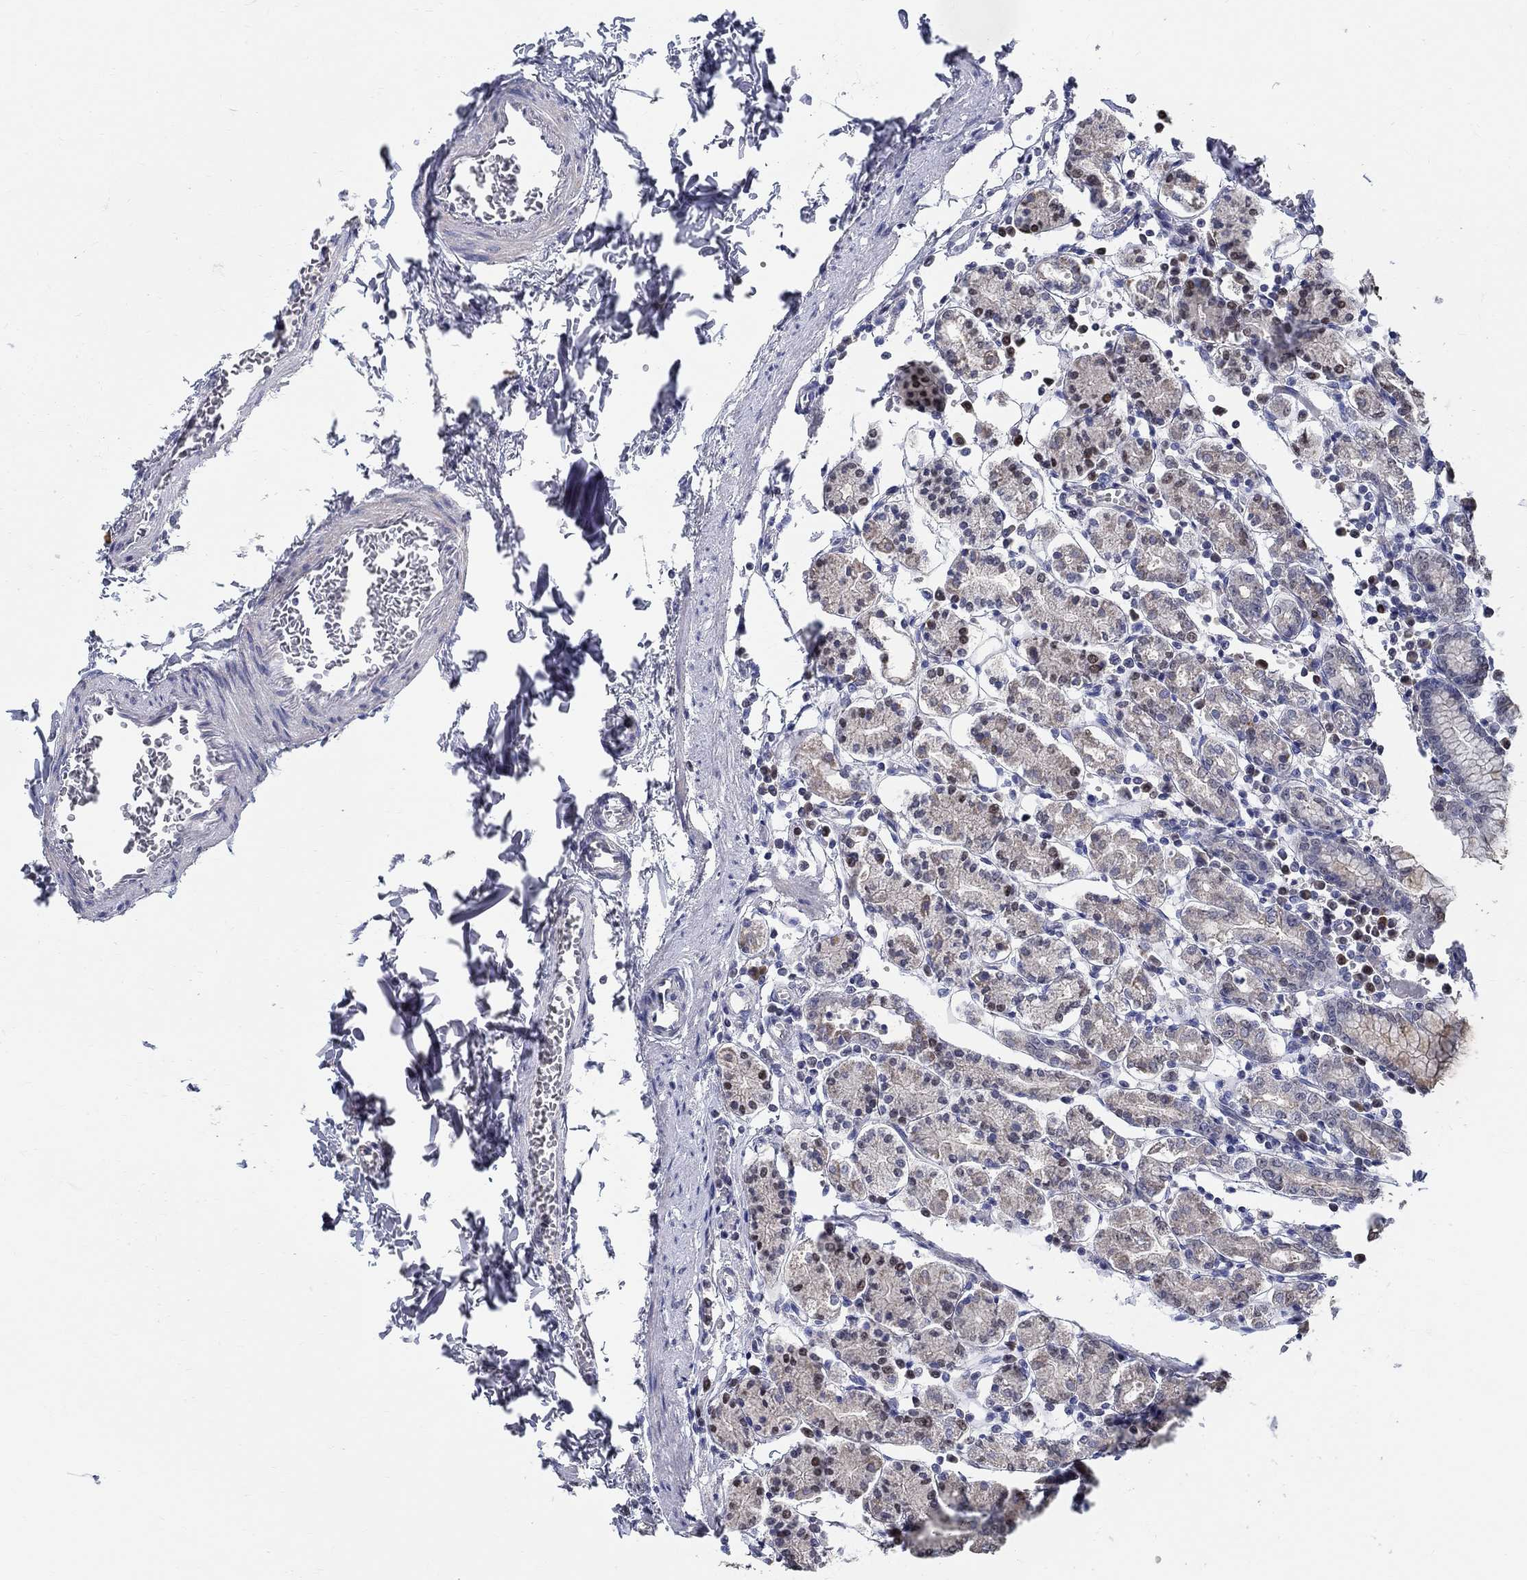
{"staining": {"intensity": "moderate", "quantity": "<25%", "location": "nuclear"}, "tissue": "stomach", "cell_type": "Glandular cells", "image_type": "normal", "snomed": [{"axis": "morphology", "description": "Normal tissue, NOS"}, {"axis": "topography", "description": "Stomach, upper"}, {"axis": "topography", "description": "Stomach"}], "caption": "Protein expression analysis of unremarkable stomach demonstrates moderate nuclear positivity in approximately <25% of glandular cells.", "gene": "C16orf46", "patient": {"sex": "male", "age": 62}}